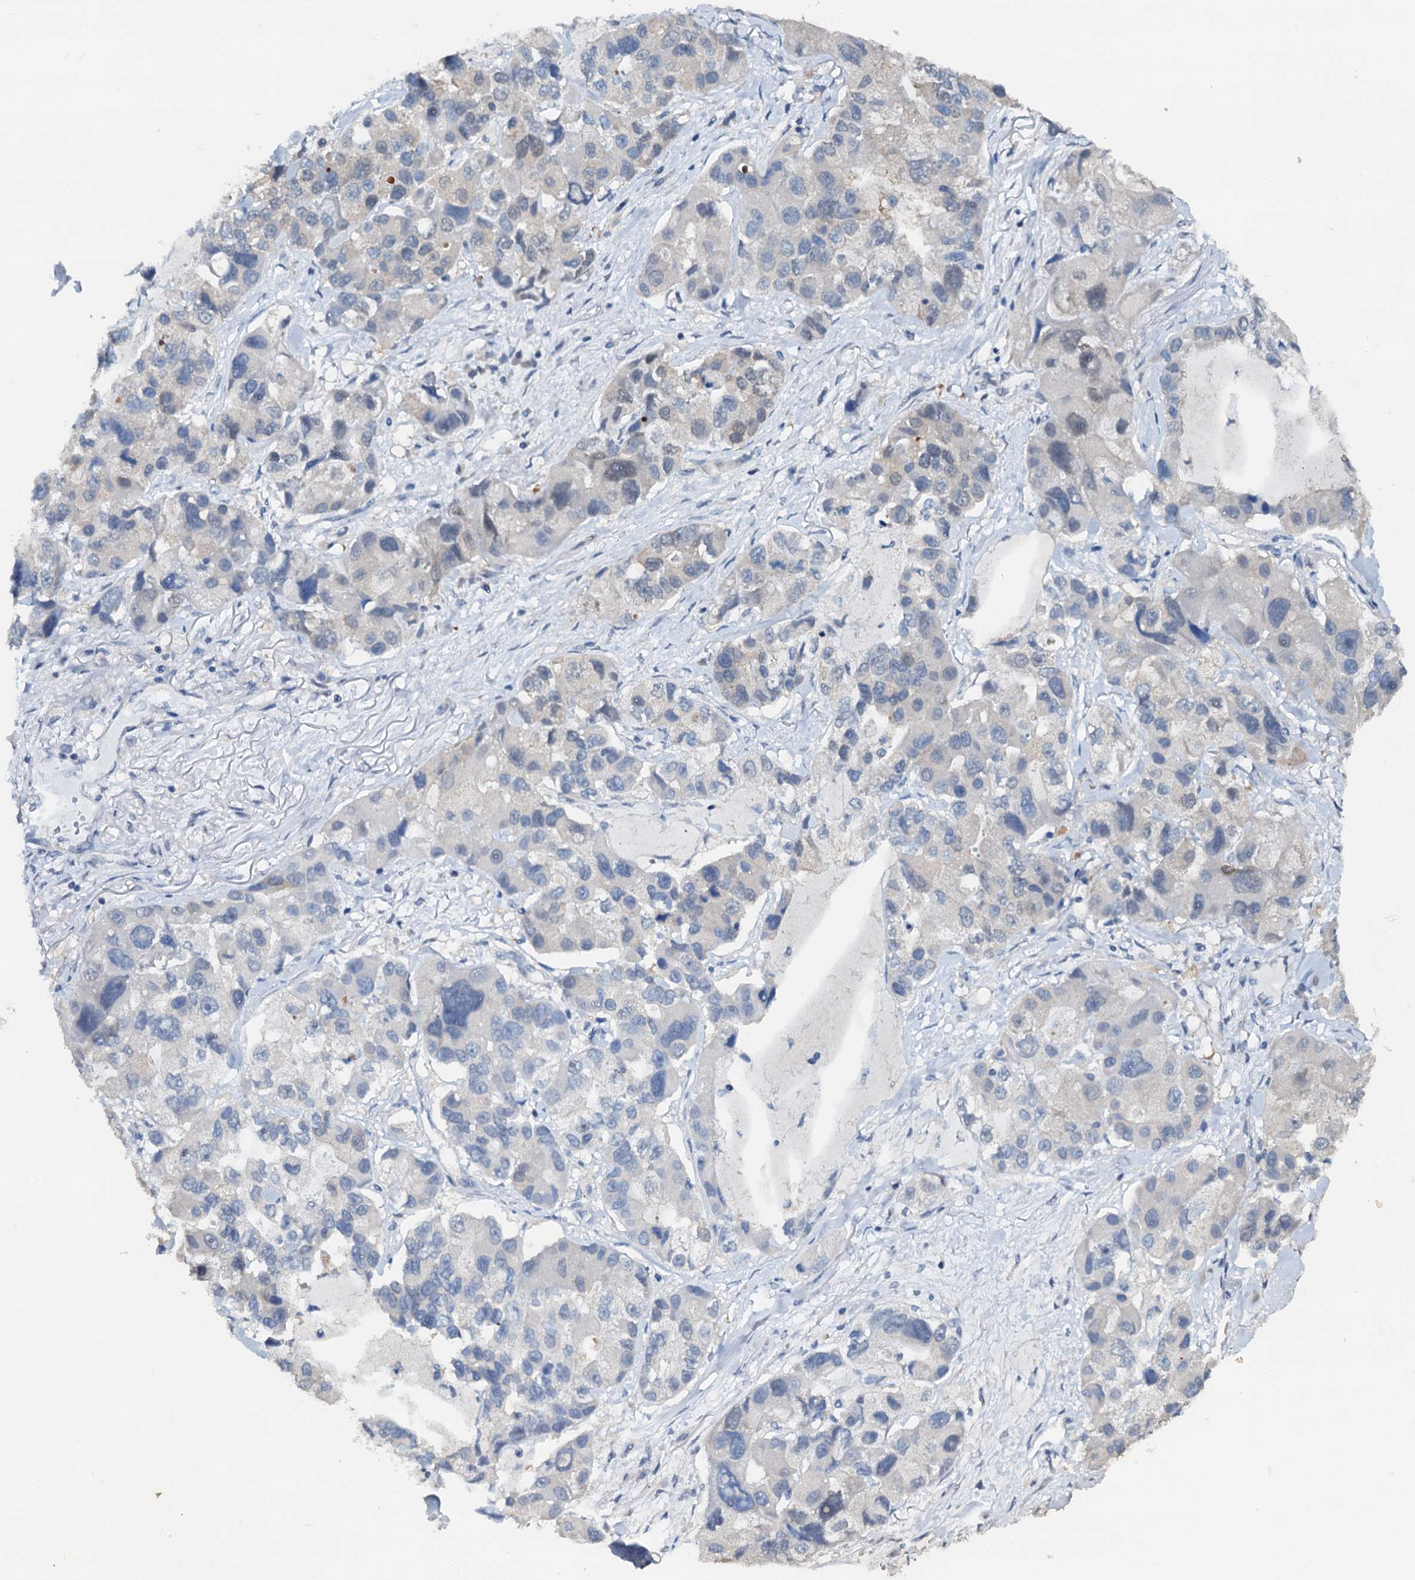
{"staining": {"intensity": "negative", "quantity": "none", "location": "none"}, "tissue": "lung cancer", "cell_type": "Tumor cells", "image_type": "cancer", "snomed": [{"axis": "morphology", "description": "Adenocarcinoma, NOS"}, {"axis": "topography", "description": "Lung"}], "caption": "Tumor cells show no significant positivity in lung cancer. The staining is performed using DAB brown chromogen with nuclei counter-stained in using hematoxylin.", "gene": "PTGES3", "patient": {"sex": "female", "age": 54}}